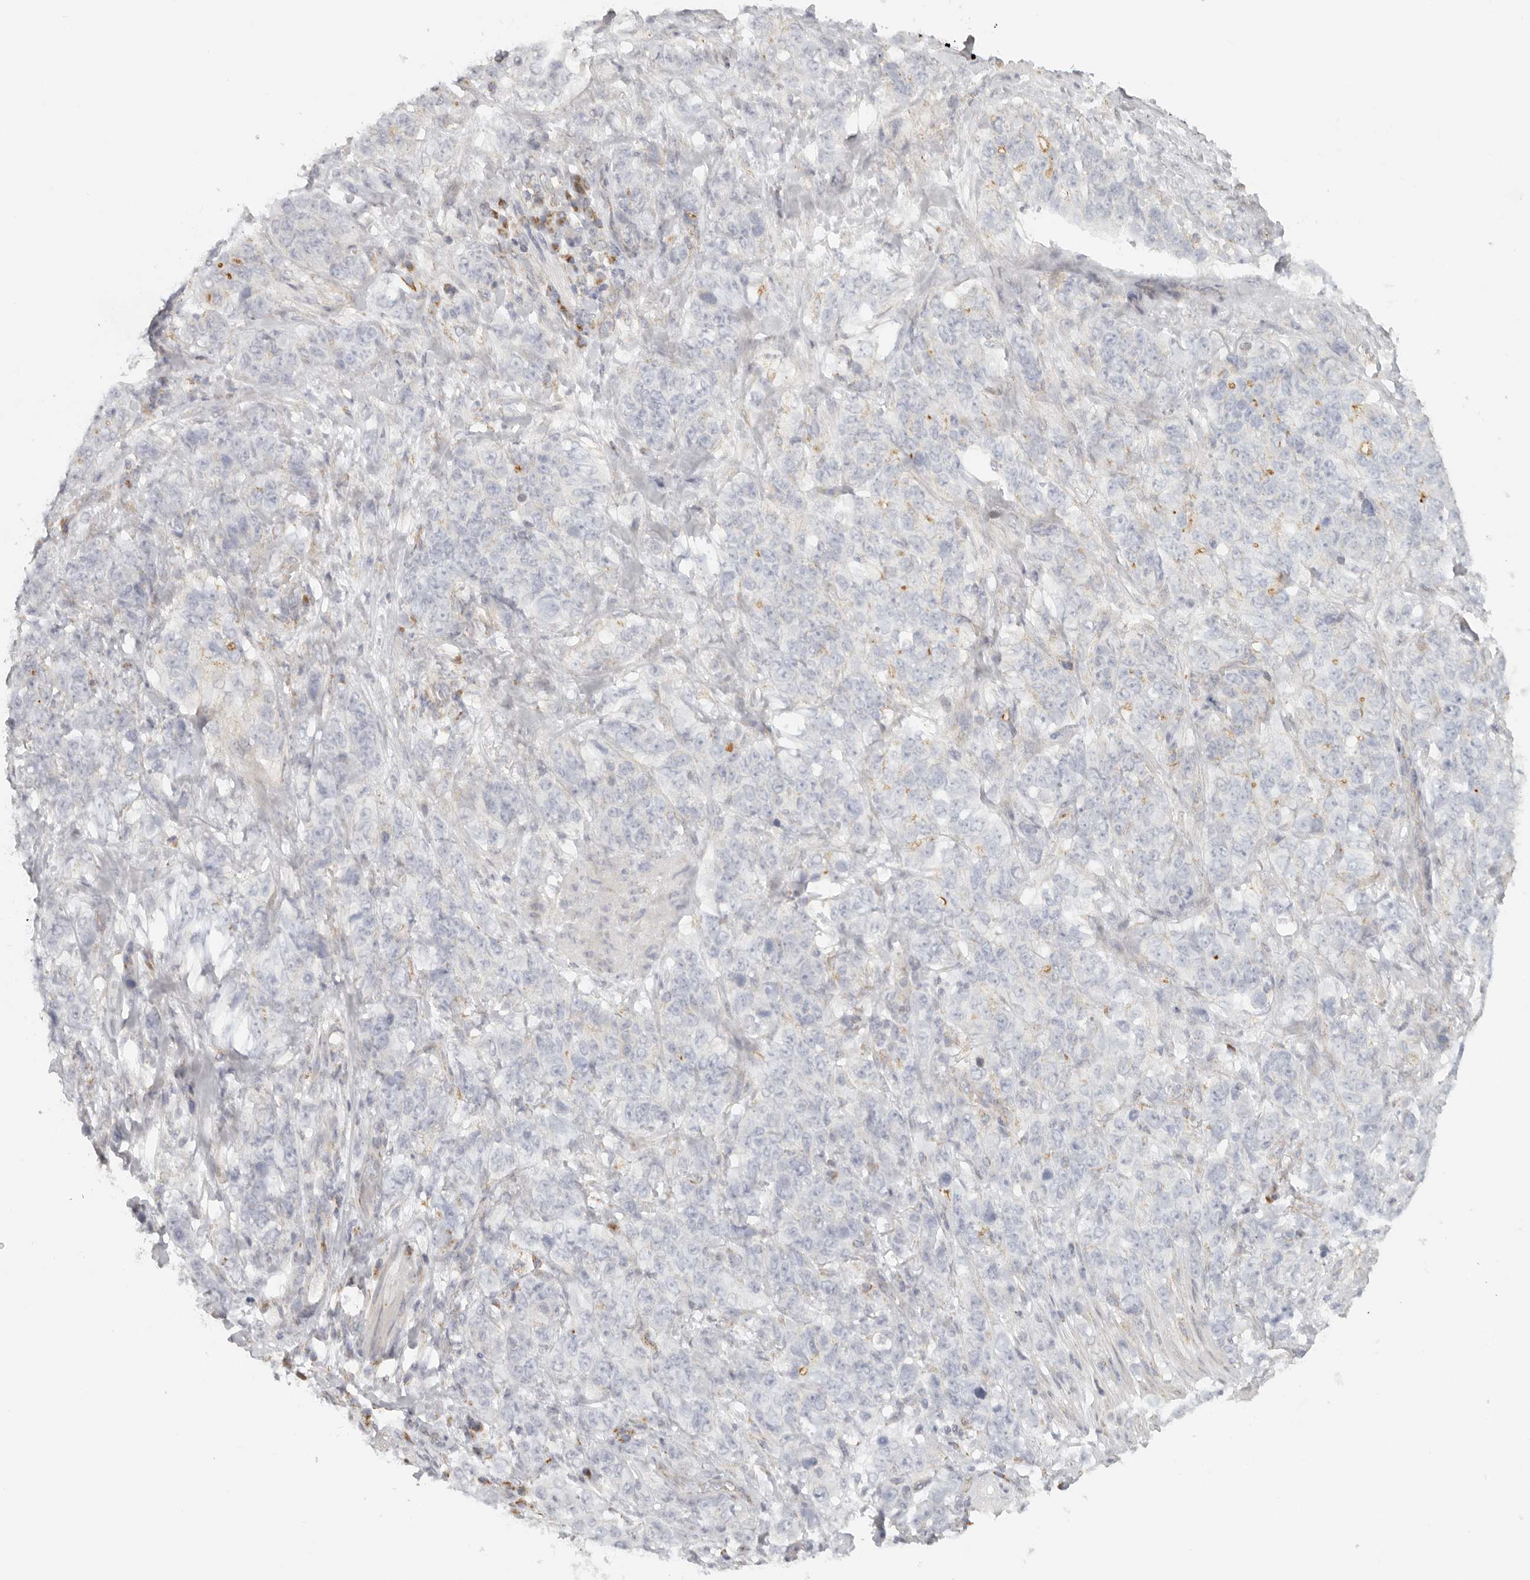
{"staining": {"intensity": "negative", "quantity": "none", "location": "none"}, "tissue": "stomach cancer", "cell_type": "Tumor cells", "image_type": "cancer", "snomed": [{"axis": "morphology", "description": "Adenocarcinoma, NOS"}, {"axis": "topography", "description": "Stomach"}], "caption": "There is no significant positivity in tumor cells of adenocarcinoma (stomach). (Immunohistochemistry (ihc), brightfield microscopy, high magnification).", "gene": "KDF1", "patient": {"sex": "male", "age": 48}}